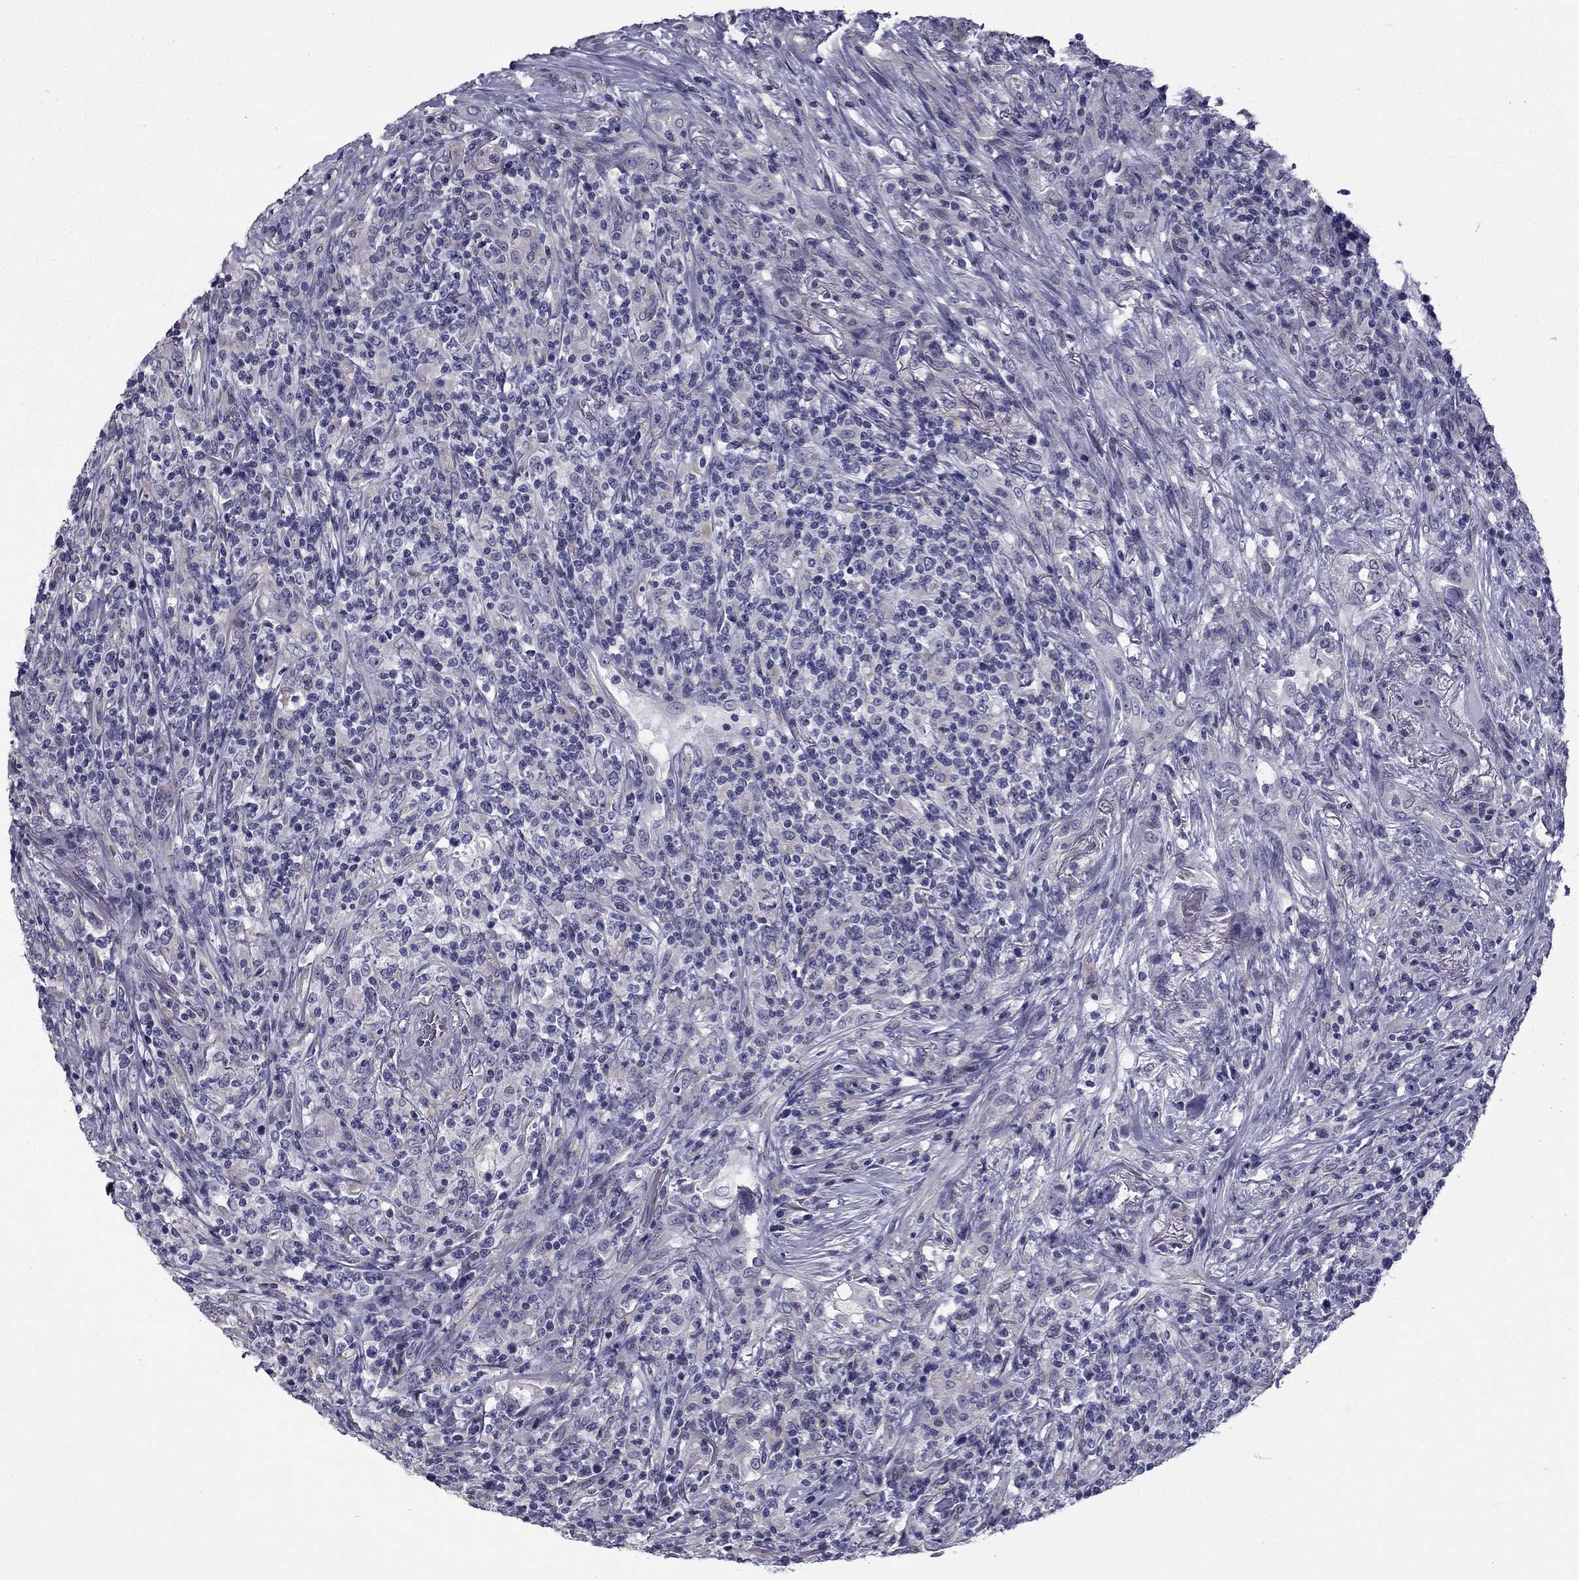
{"staining": {"intensity": "negative", "quantity": "none", "location": "none"}, "tissue": "lymphoma", "cell_type": "Tumor cells", "image_type": "cancer", "snomed": [{"axis": "morphology", "description": "Malignant lymphoma, non-Hodgkin's type, High grade"}, {"axis": "topography", "description": "Lung"}], "caption": "DAB immunohistochemical staining of human high-grade malignant lymphoma, non-Hodgkin's type shows no significant staining in tumor cells.", "gene": "CCDC40", "patient": {"sex": "male", "age": 79}}